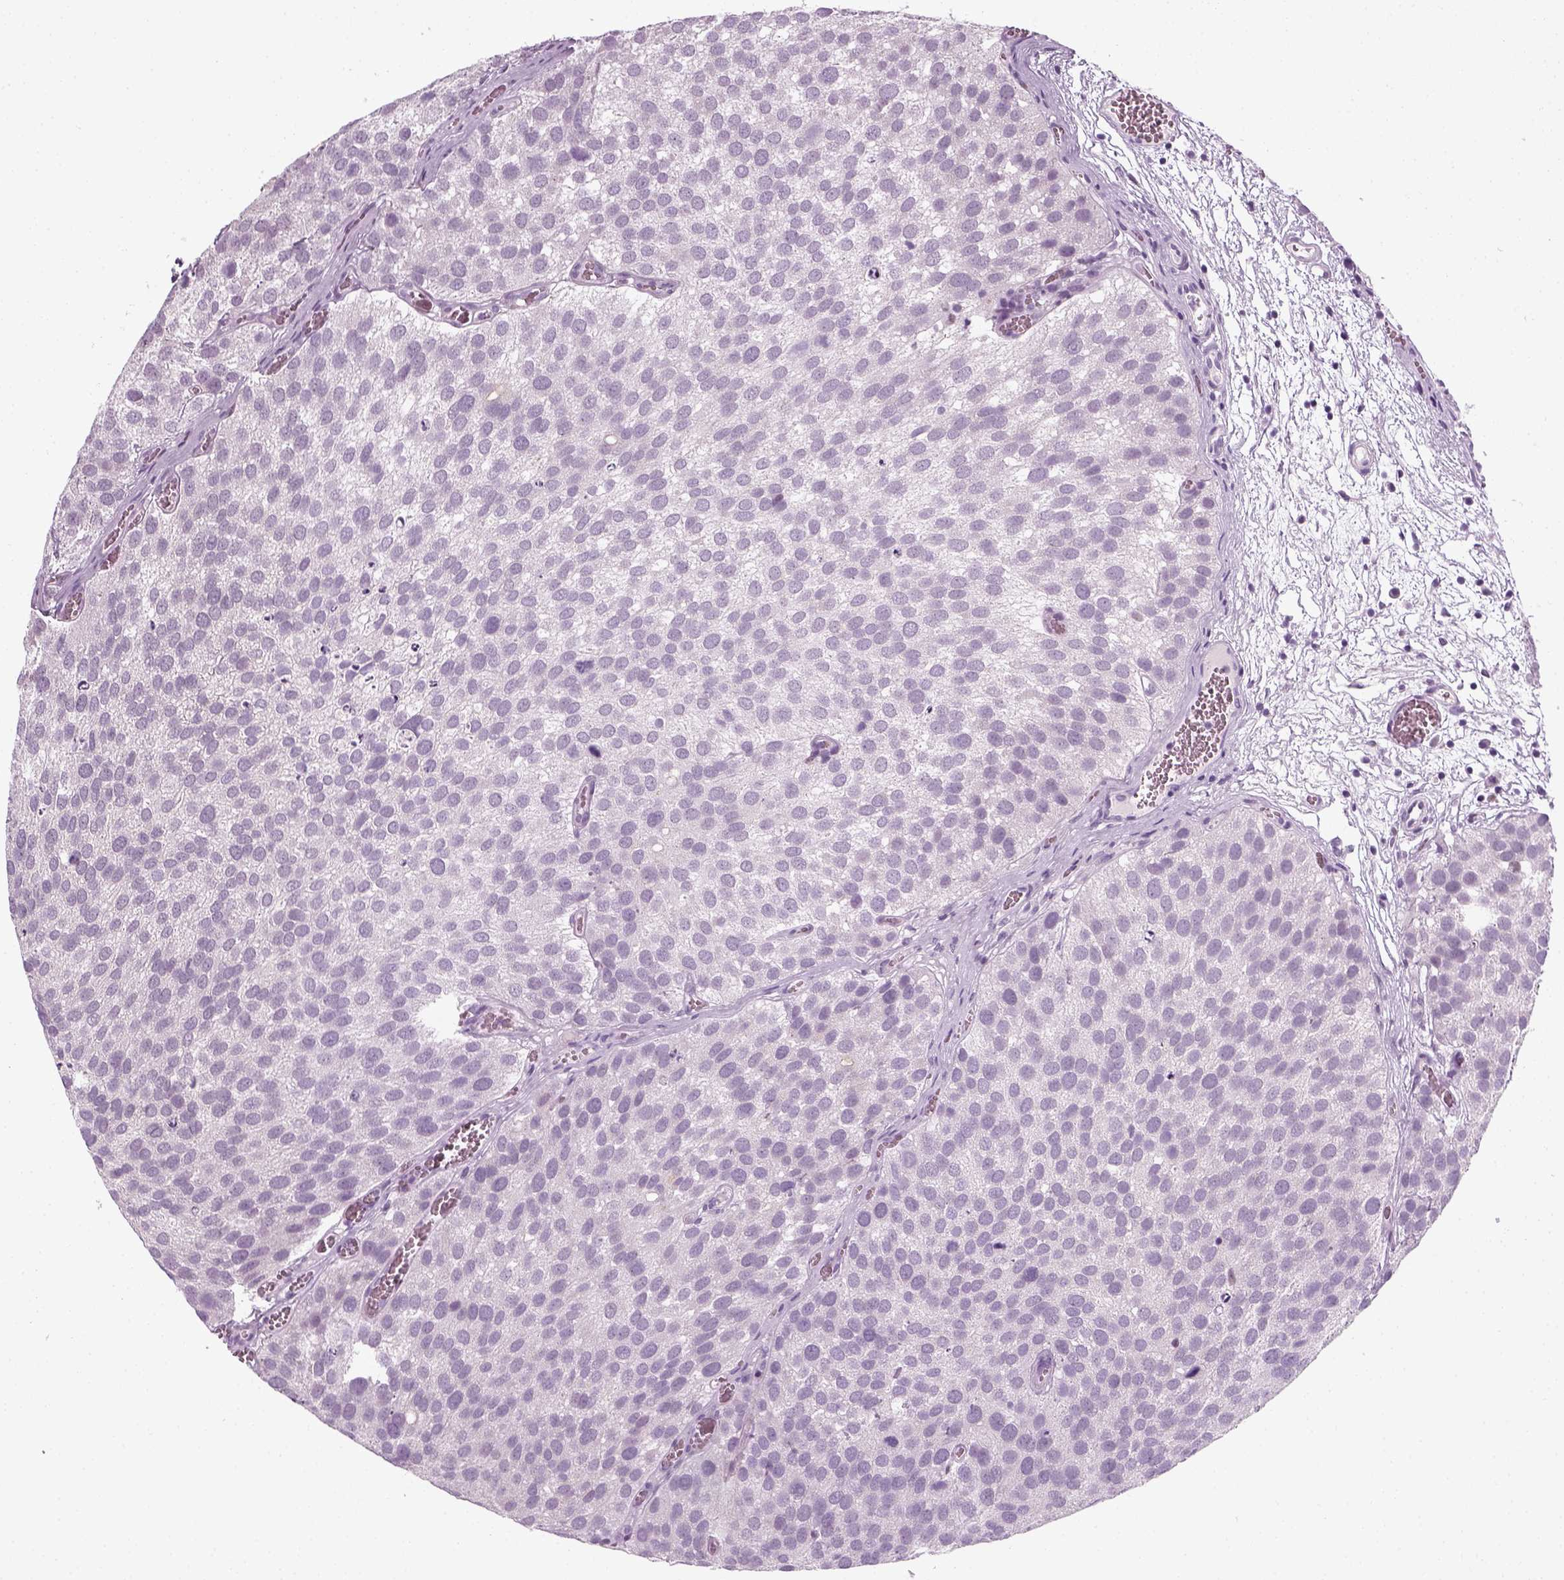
{"staining": {"intensity": "negative", "quantity": "none", "location": "none"}, "tissue": "urothelial cancer", "cell_type": "Tumor cells", "image_type": "cancer", "snomed": [{"axis": "morphology", "description": "Urothelial carcinoma, Low grade"}, {"axis": "topography", "description": "Urinary bladder"}], "caption": "This is an IHC micrograph of urothelial cancer. There is no staining in tumor cells.", "gene": "KRT75", "patient": {"sex": "female", "age": 69}}